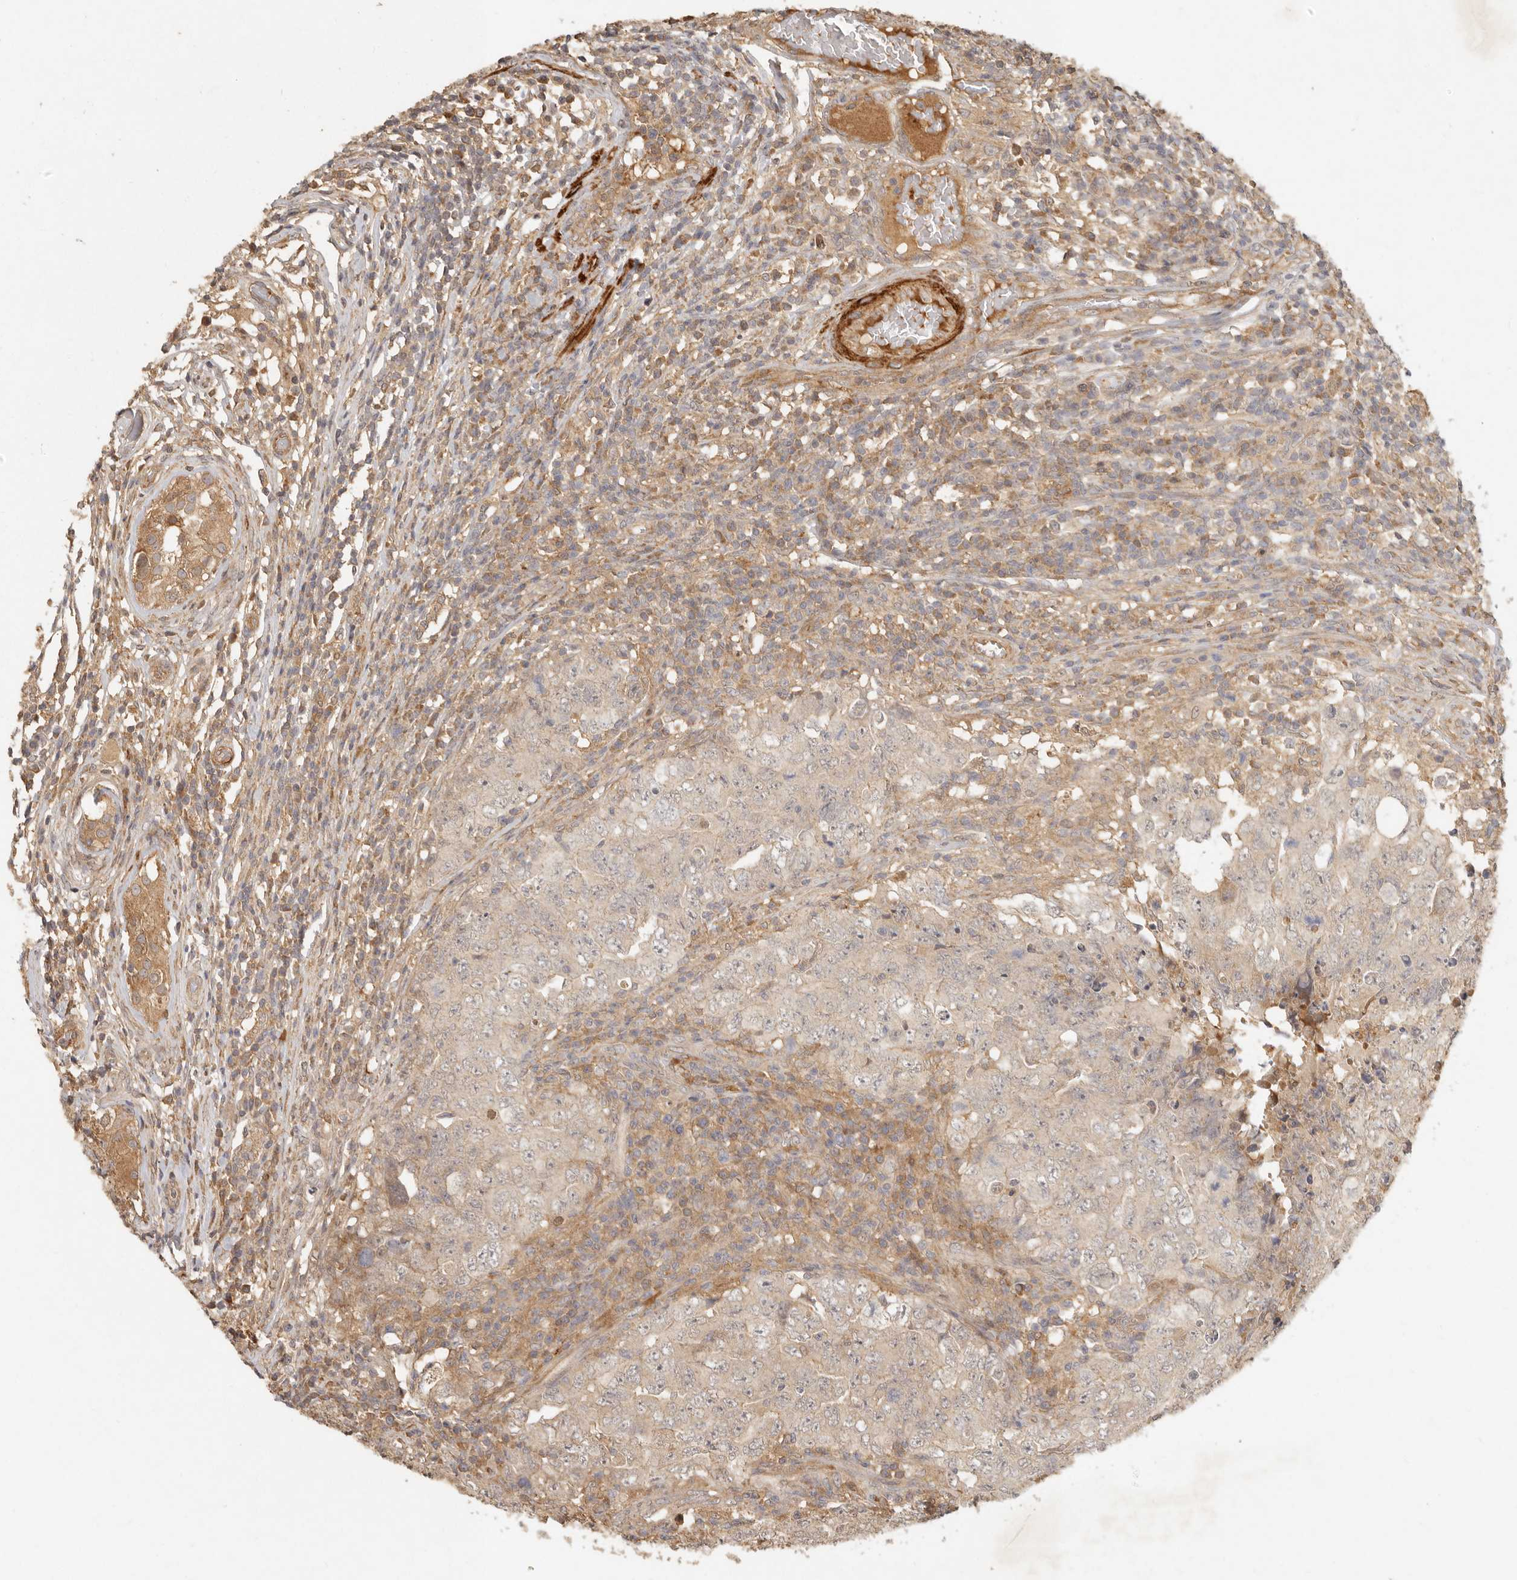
{"staining": {"intensity": "weak", "quantity": ">75%", "location": "cytoplasmic/membranous"}, "tissue": "testis cancer", "cell_type": "Tumor cells", "image_type": "cancer", "snomed": [{"axis": "morphology", "description": "Carcinoma, Embryonal, NOS"}, {"axis": "topography", "description": "Testis"}], "caption": "IHC micrograph of embryonal carcinoma (testis) stained for a protein (brown), which reveals low levels of weak cytoplasmic/membranous positivity in approximately >75% of tumor cells.", "gene": "VIPR1", "patient": {"sex": "male", "age": 26}}